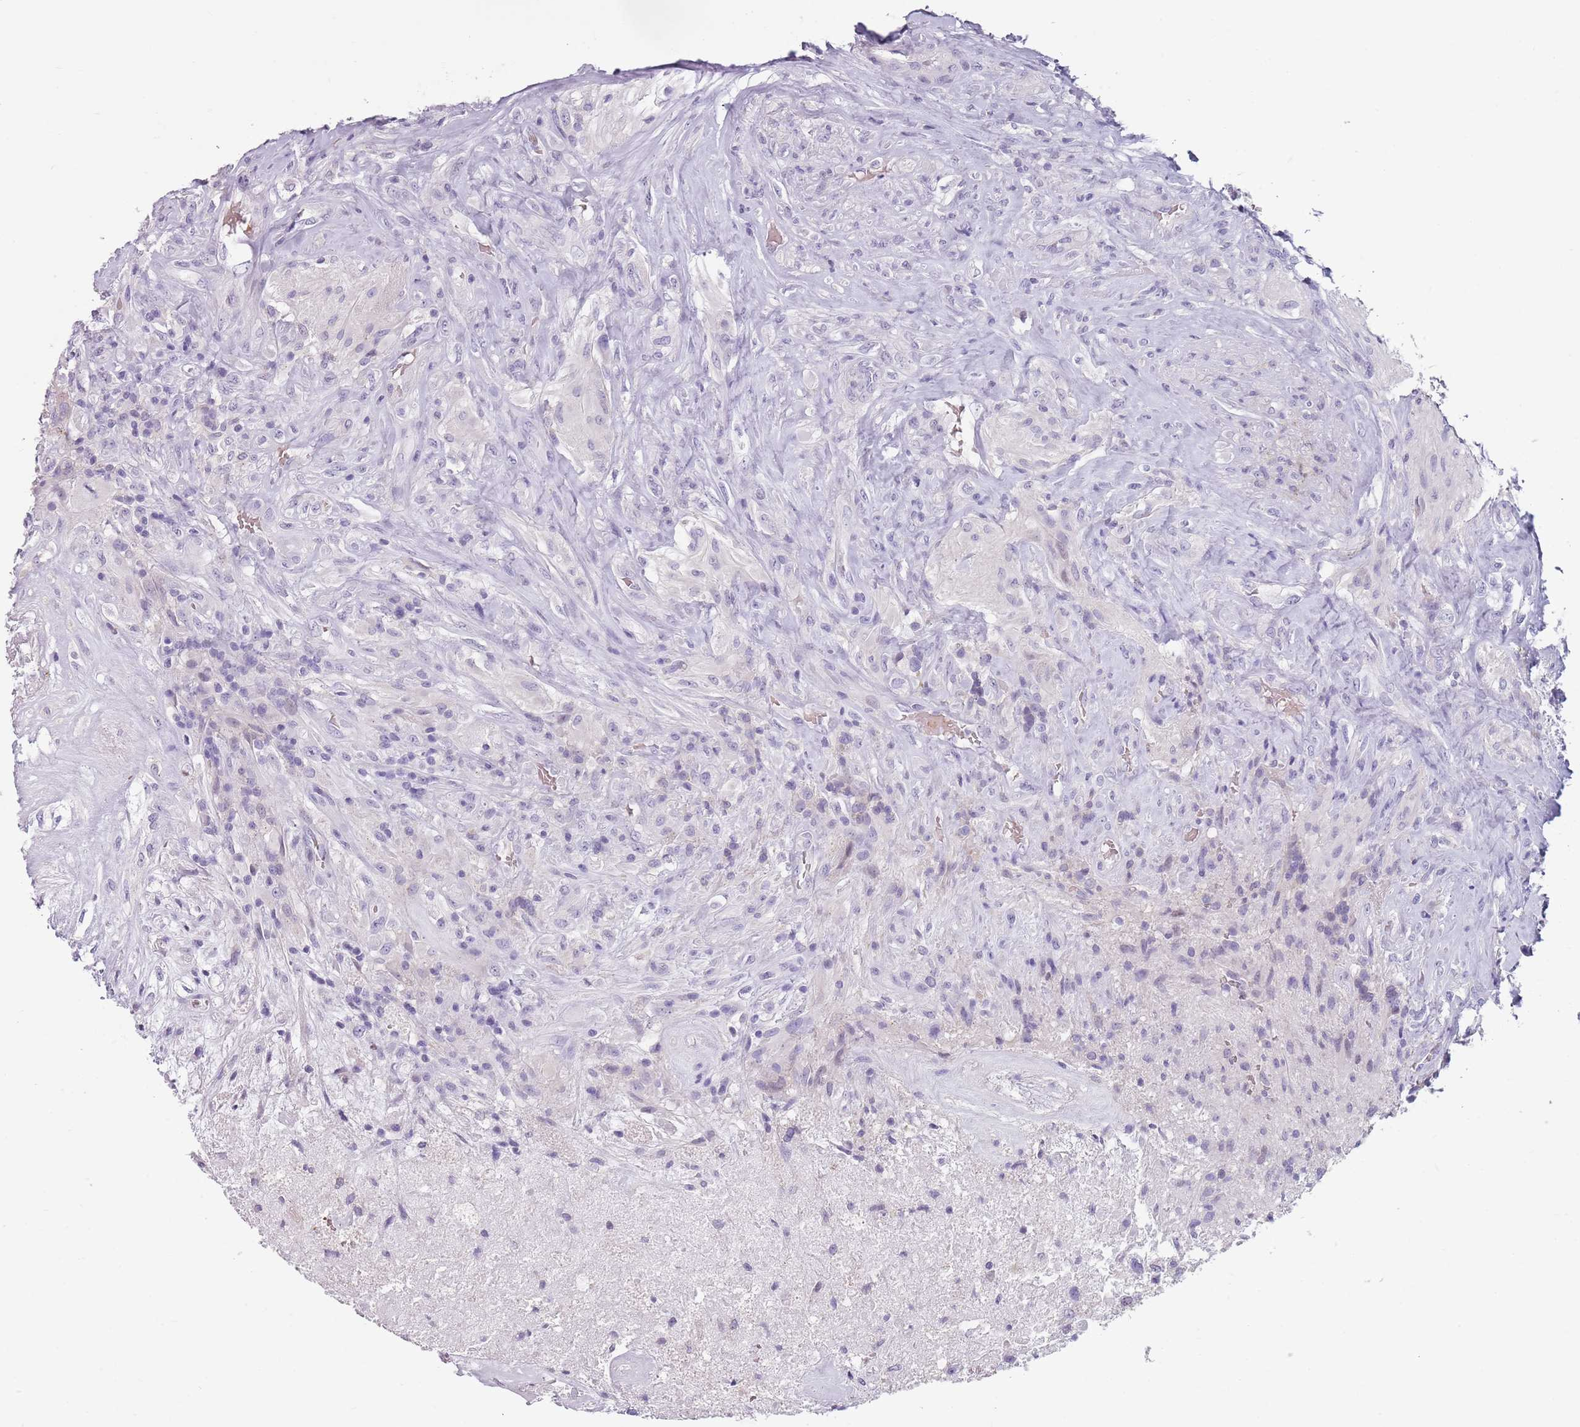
{"staining": {"intensity": "negative", "quantity": "none", "location": "none"}, "tissue": "glioma", "cell_type": "Tumor cells", "image_type": "cancer", "snomed": [{"axis": "morphology", "description": "Glioma, malignant, High grade"}, {"axis": "topography", "description": "Brain"}], "caption": "Immunohistochemistry histopathology image of neoplastic tissue: human high-grade glioma (malignant) stained with DAB (3,3'-diaminobenzidine) displays no significant protein staining in tumor cells.", "gene": "SPESP1", "patient": {"sex": "male", "age": 56}}